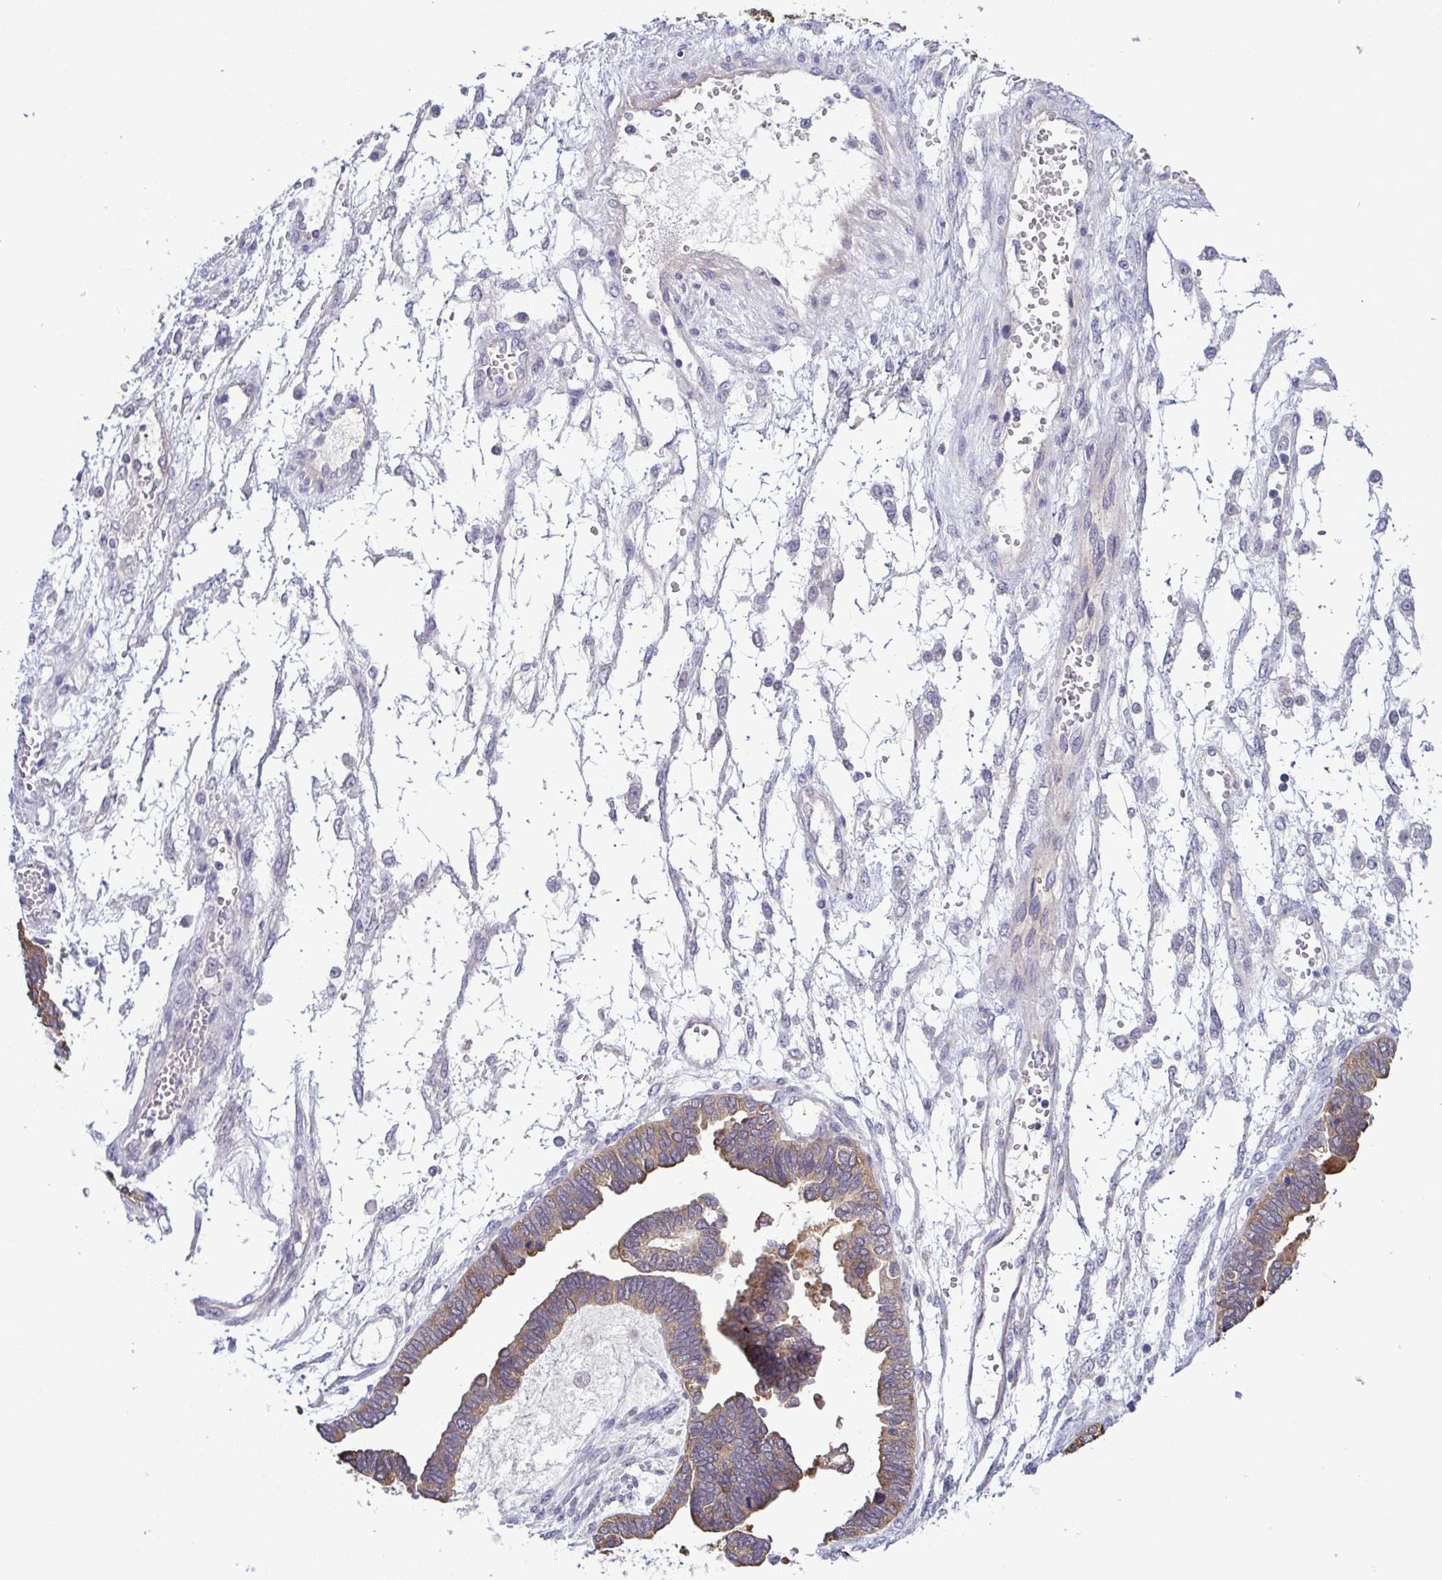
{"staining": {"intensity": "moderate", "quantity": "25%-75%", "location": "cytoplasmic/membranous"}, "tissue": "ovarian cancer", "cell_type": "Tumor cells", "image_type": "cancer", "snomed": [{"axis": "morphology", "description": "Cystadenocarcinoma, serous, NOS"}, {"axis": "topography", "description": "Ovary"}], "caption": "The immunohistochemical stain shows moderate cytoplasmic/membranous staining in tumor cells of ovarian cancer tissue. (DAB (3,3'-diaminobenzidine) IHC with brightfield microscopy, high magnification).", "gene": "SYNPO2L", "patient": {"sex": "female", "age": 51}}